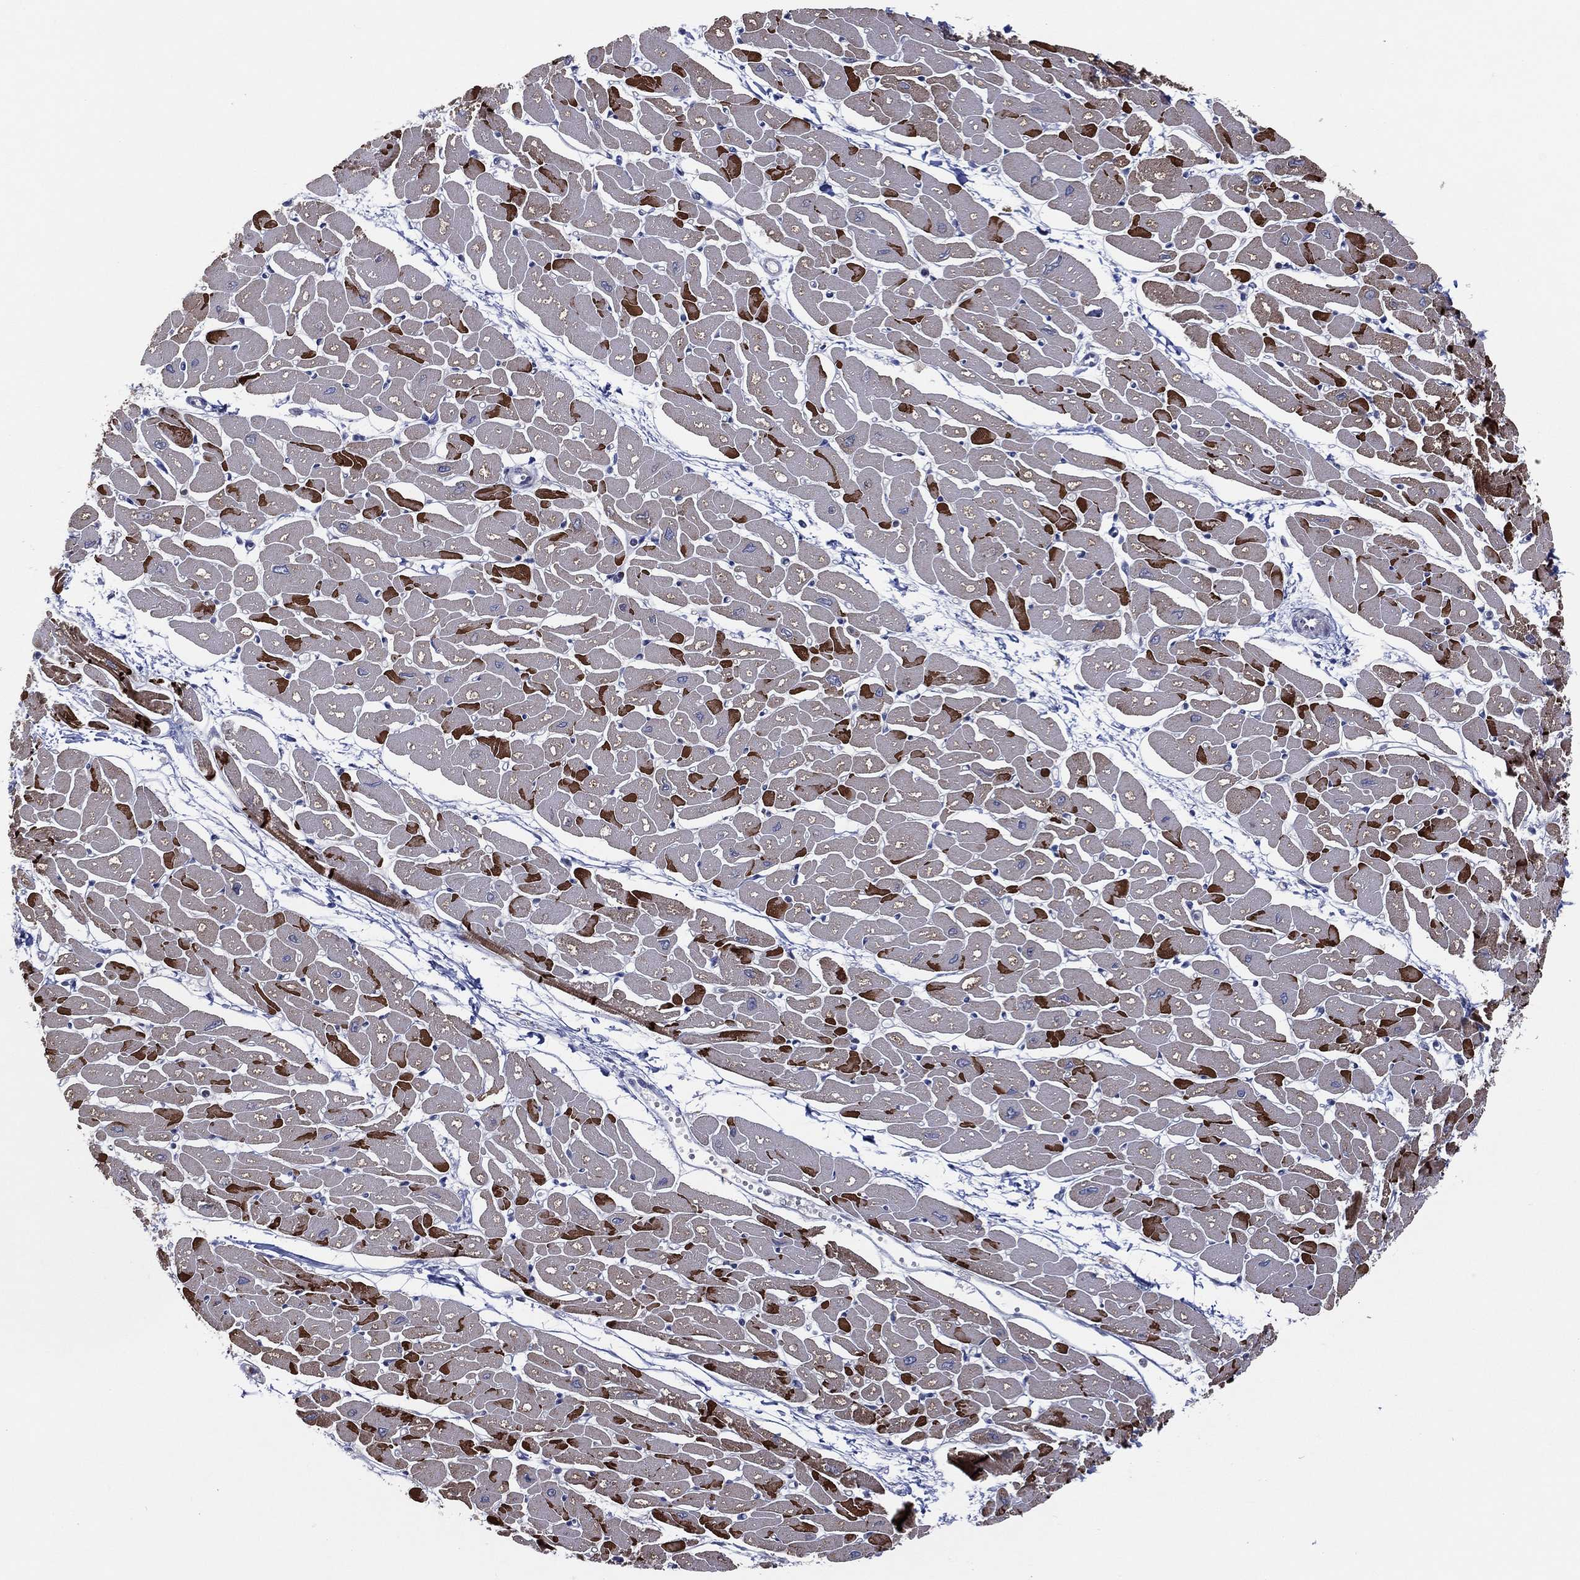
{"staining": {"intensity": "strong", "quantity": ">75%", "location": "cytoplasmic/membranous"}, "tissue": "heart muscle", "cell_type": "Cardiomyocytes", "image_type": "normal", "snomed": [{"axis": "morphology", "description": "Normal tissue, NOS"}, {"axis": "topography", "description": "Heart"}], "caption": "About >75% of cardiomyocytes in unremarkable human heart muscle reveal strong cytoplasmic/membranous protein positivity as visualized by brown immunohistochemical staining.", "gene": "STARD3", "patient": {"sex": "male", "age": 57}}